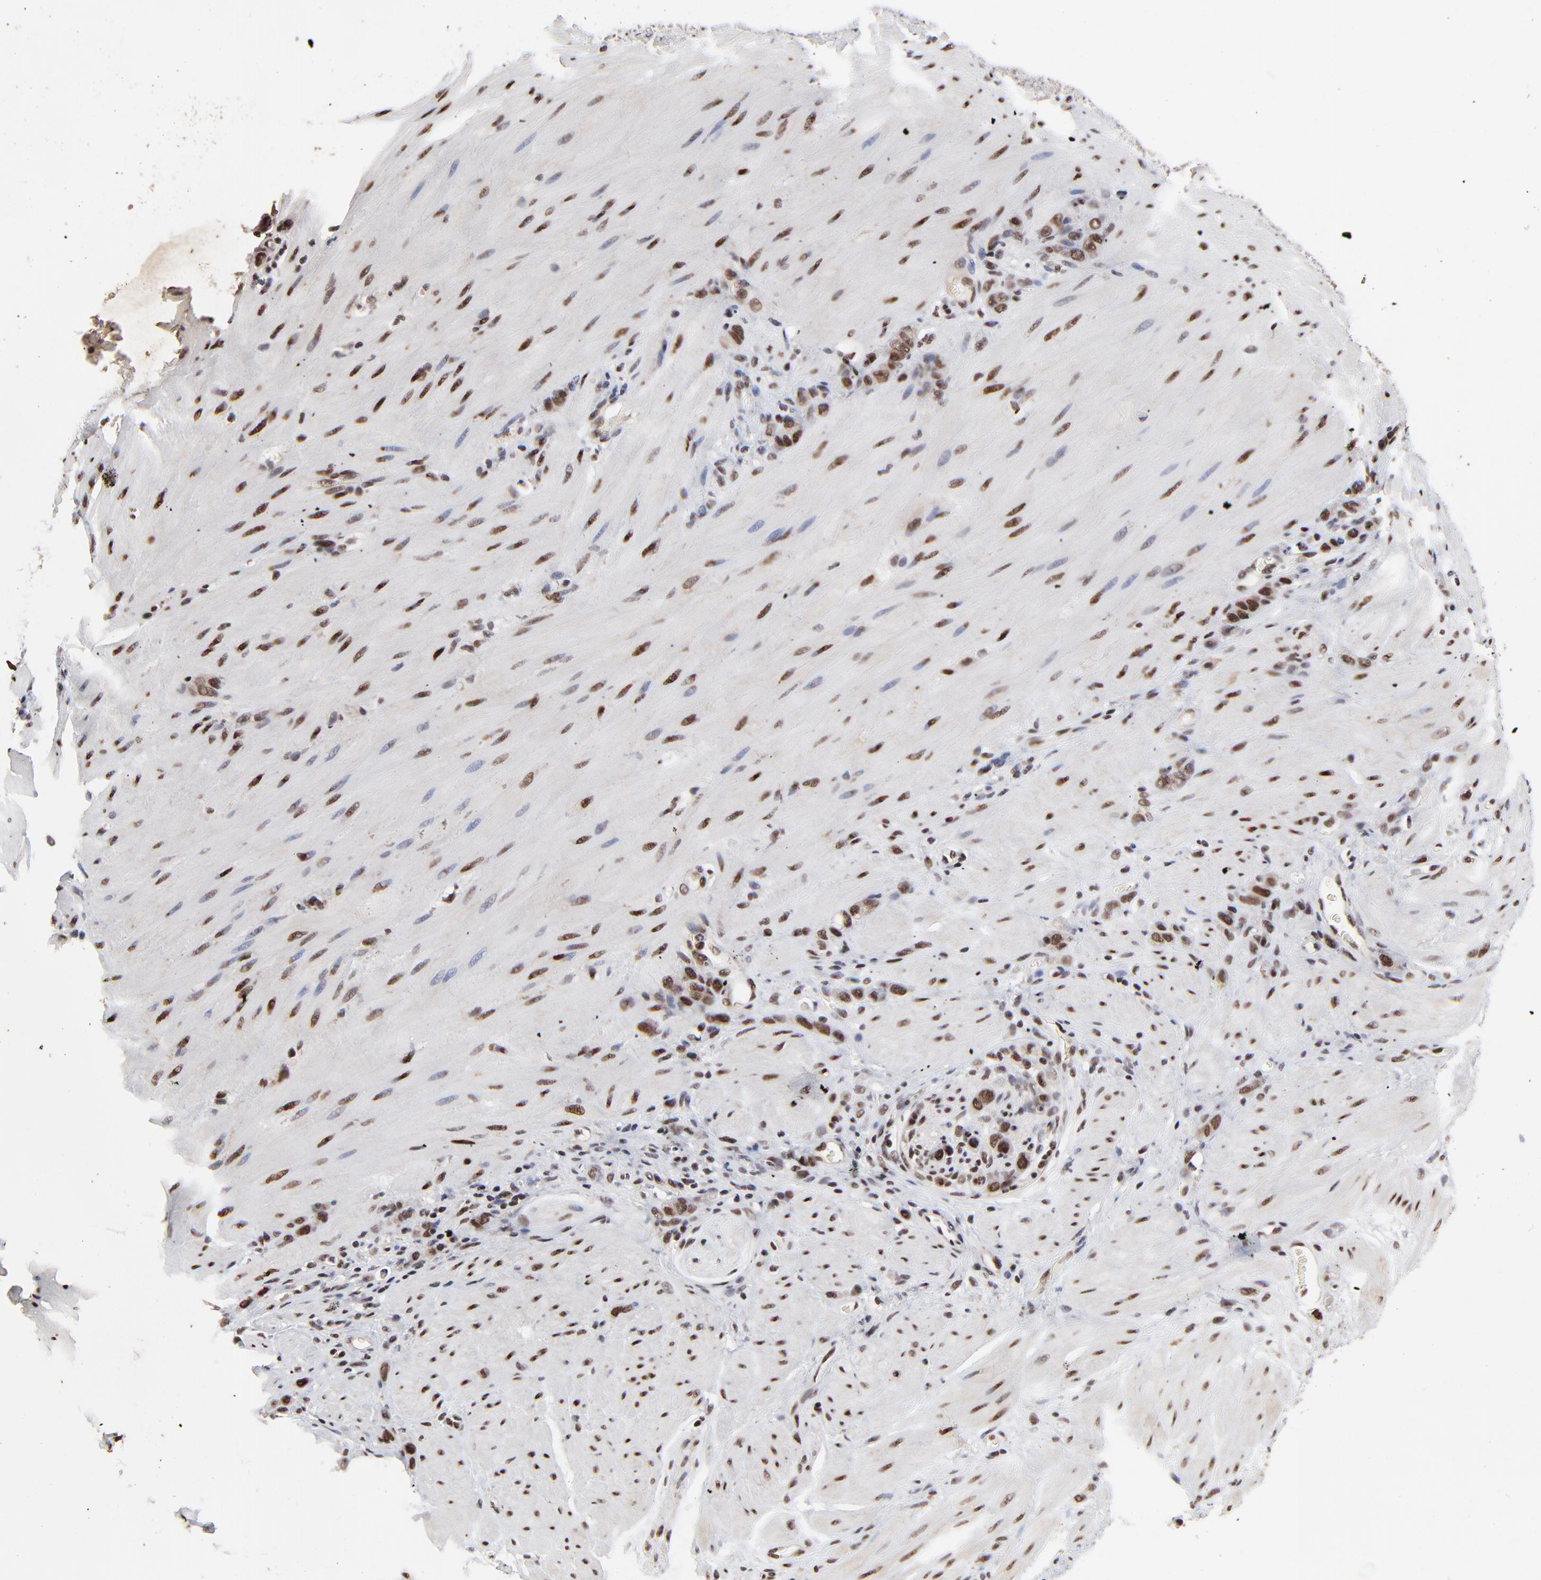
{"staining": {"intensity": "moderate", "quantity": ">75%", "location": "nuclear"}, "tissue": "stomach cancer", "cell_type": "Tumor cells", "image_type": "cancer", "snomed": [{"axis": "morphology", "description": "Normal tissue, NOS"}, {"axis": "morphology", "description": "Adenocarcinoma, NOS"}, {"axis": "topography", "description": "Stomach"}], "caption": "This image displays IHC staining of human stomach cancer, with medium moderate nuclear expression in about >75% of tumor cells.", "gene": "RBM22", "patient": {"sex": "male", "age": 82}}